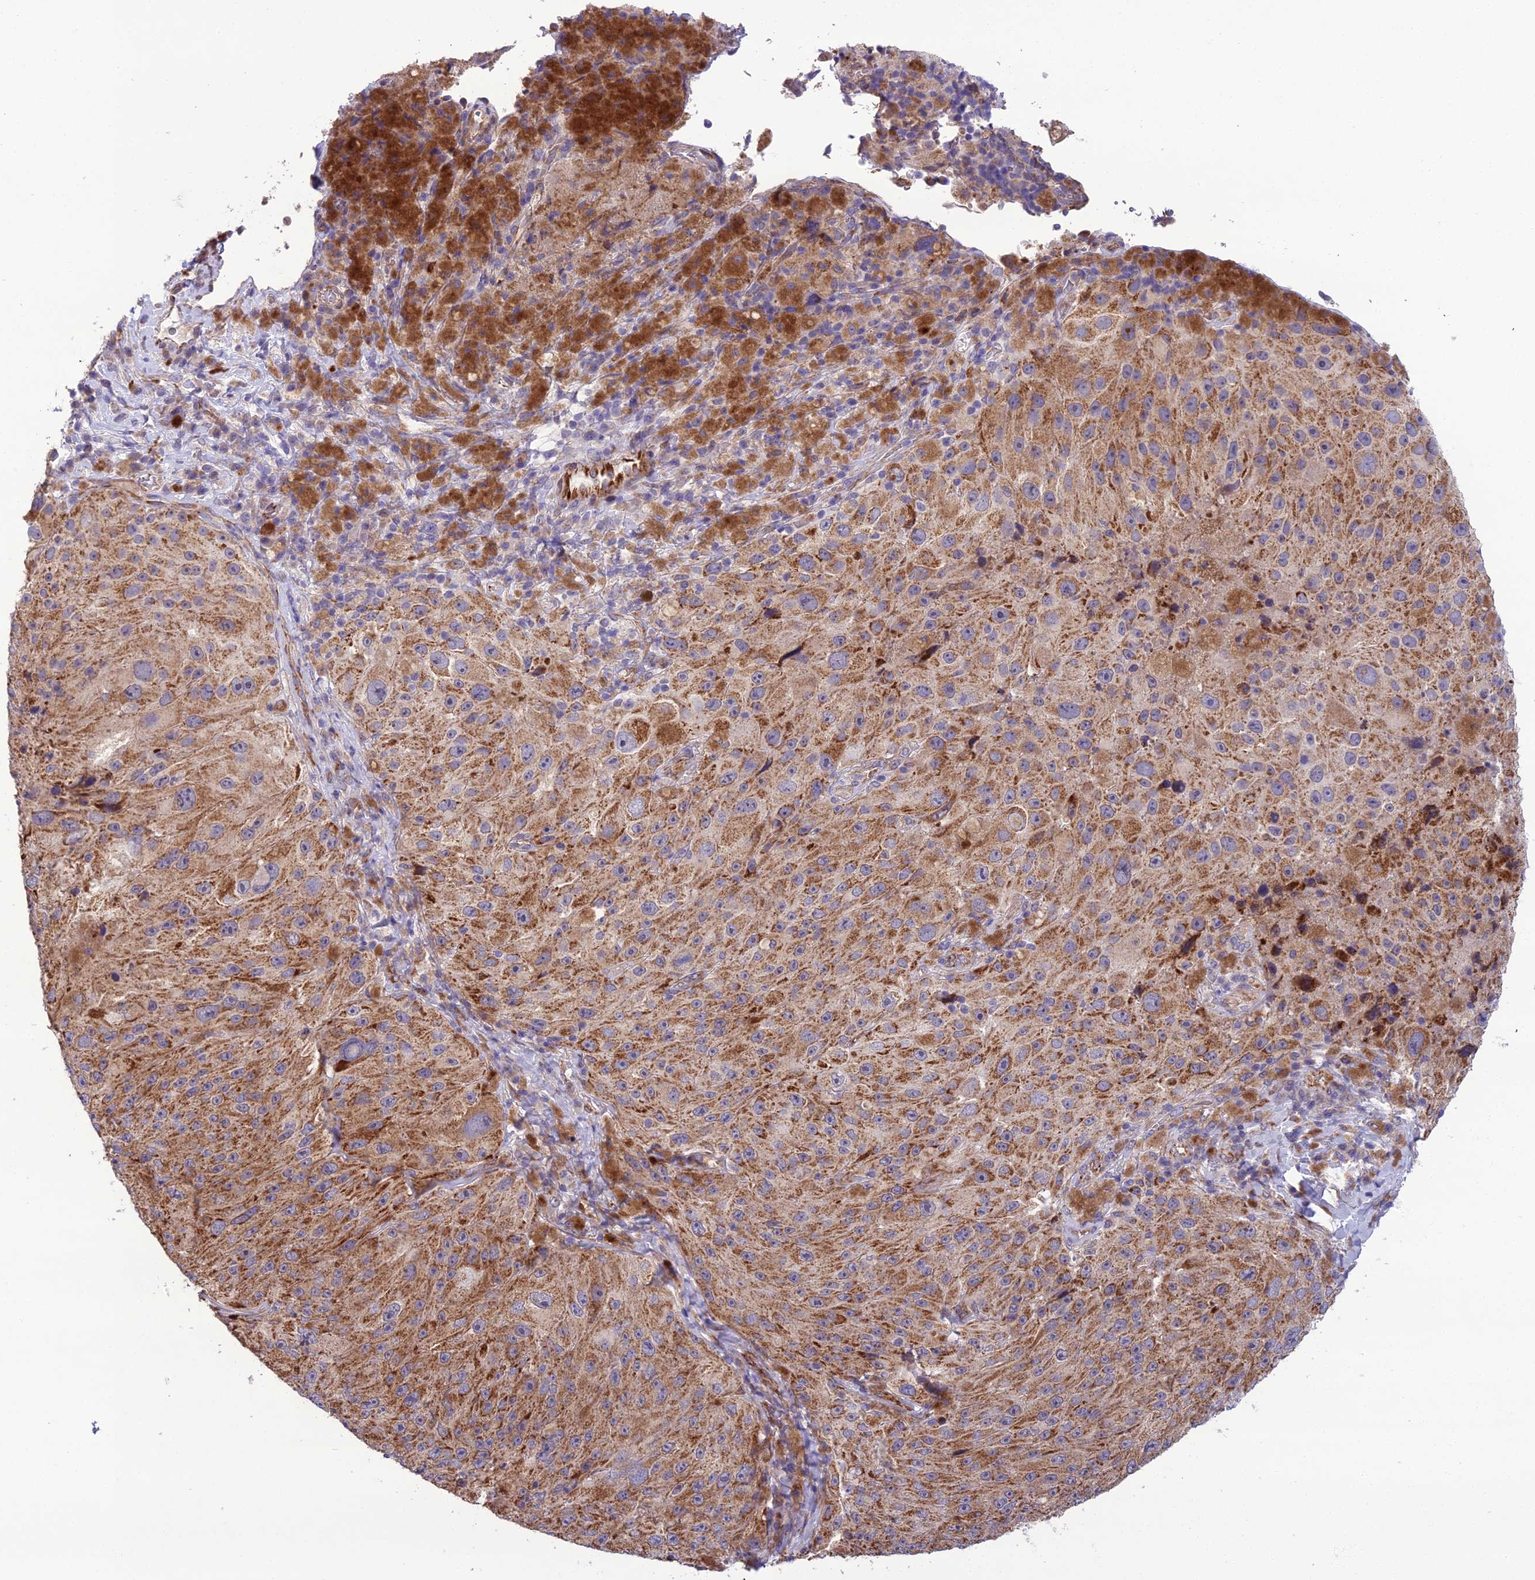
{"staining": {"intensity": "moderate", "quantity": ">75%", "location": "cytoplasmic/membranous"}, "tissue": "melanoma", "cell_type": "Tumor cells", "image_type": "cancer", "snomed": [{"axis": "morphology", "description": "Malignant melanoma, Metastatic site"}, {"axis": "topography", "description": "Lymph node"}], "caption": "High-magnification brightfield microscopy of melanoma stained with DAB (brown) and counterstained with hematoxylin (blue). tumor cells exhibit moderate cytoplasmic/membranous positivity is appreciated in approximately>75% of cells.", "gene": "NODAL", "patient": {"sex": "male", "age": 62}}